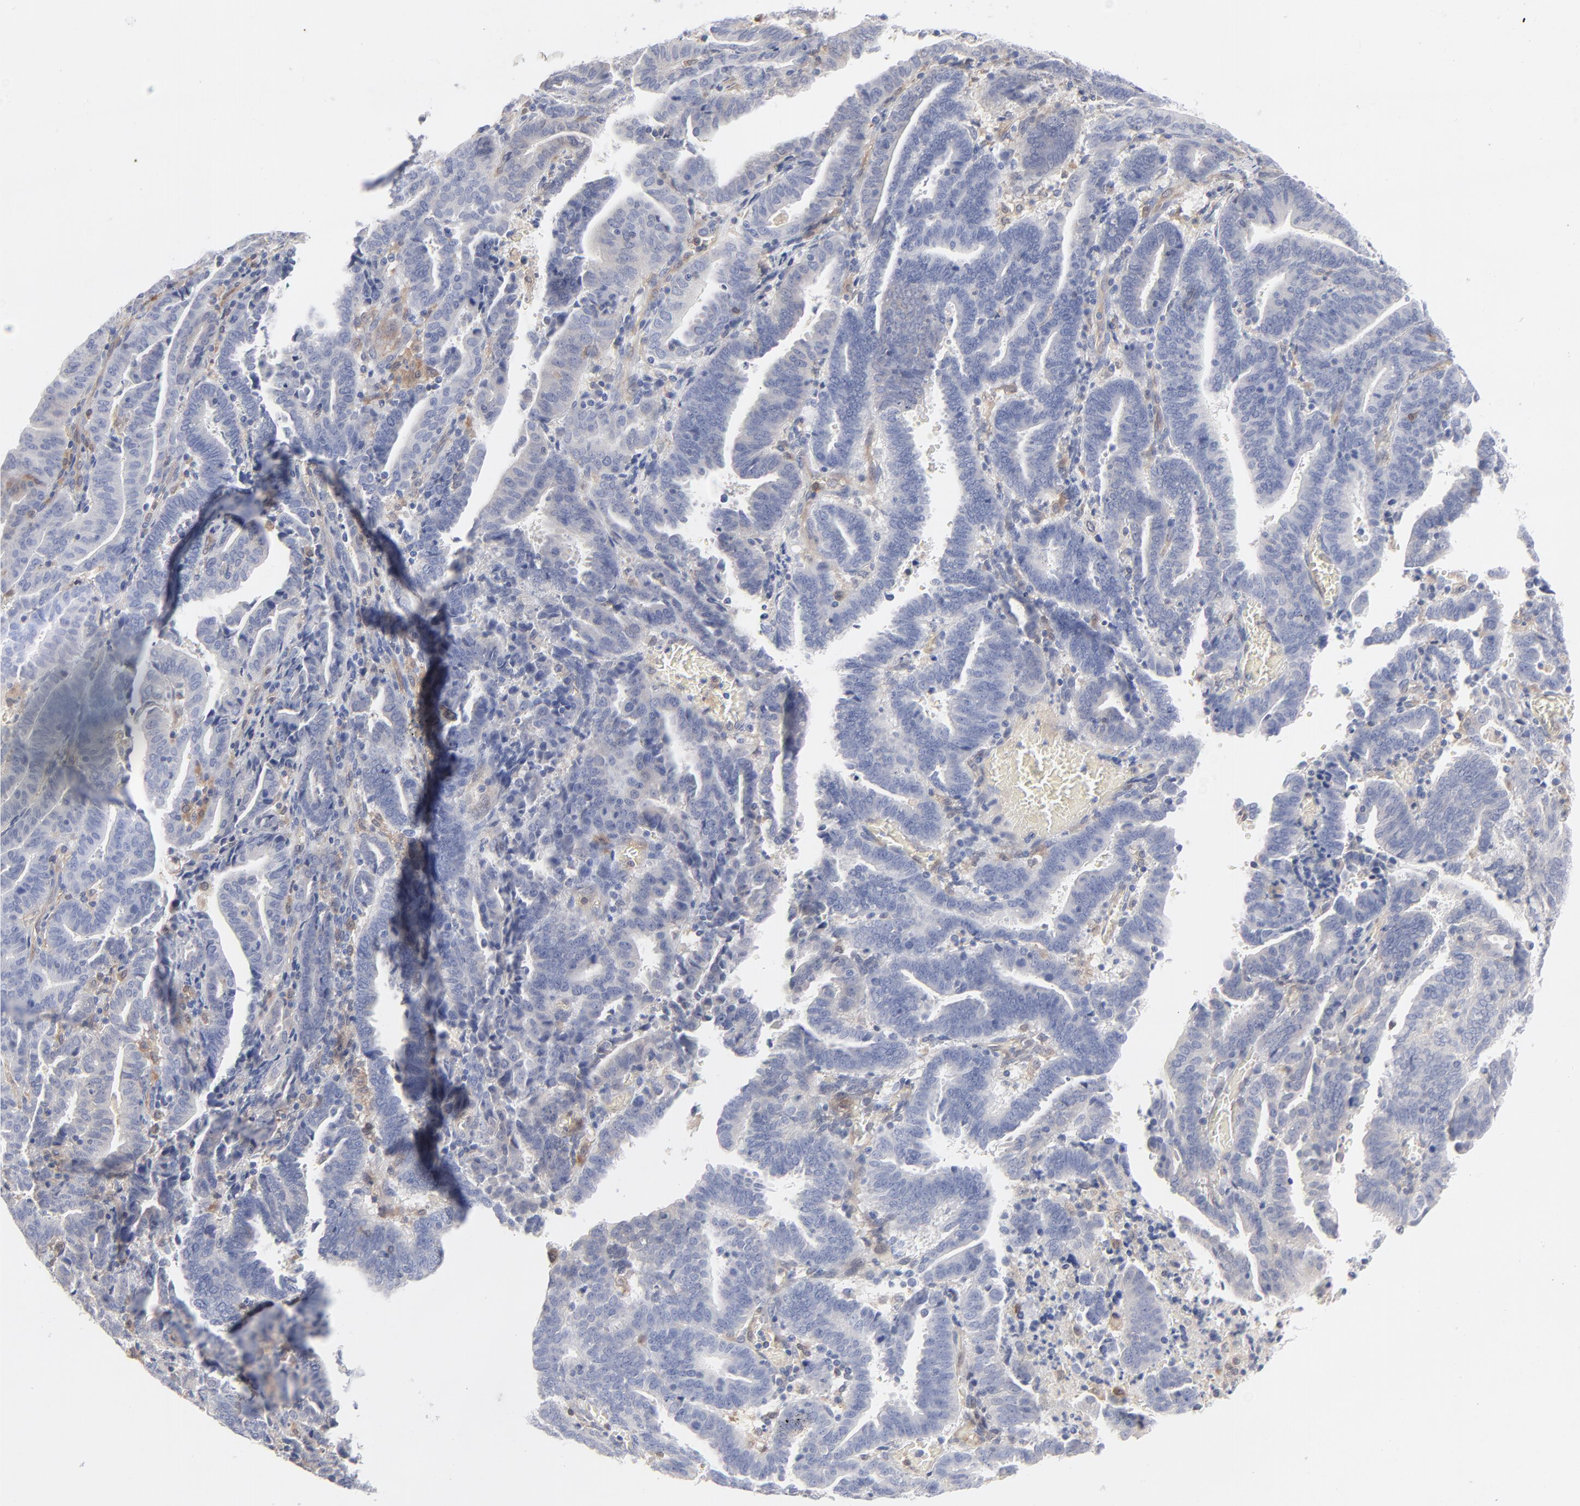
{"staining": {"intensity": "negative", "quantity": "none", "location": "none"}, "tissue": "endometrial cancer", "cell_type": "Tumor cells", "image_type": "cancer", "snomed": [{"axis": "morphology", "description": "Adenocarcinoma, NOS"}, {"axis": "topography", "description": "Uterus"}], "caption": "This micrograph is of endometrial cancer stained with IHC to label a protein in brown with the nuclei are counter-stained blue. There is no staining in tumor cells.", "gene": "ARRB1", "patient": {"sex": "female", "age": 83}}